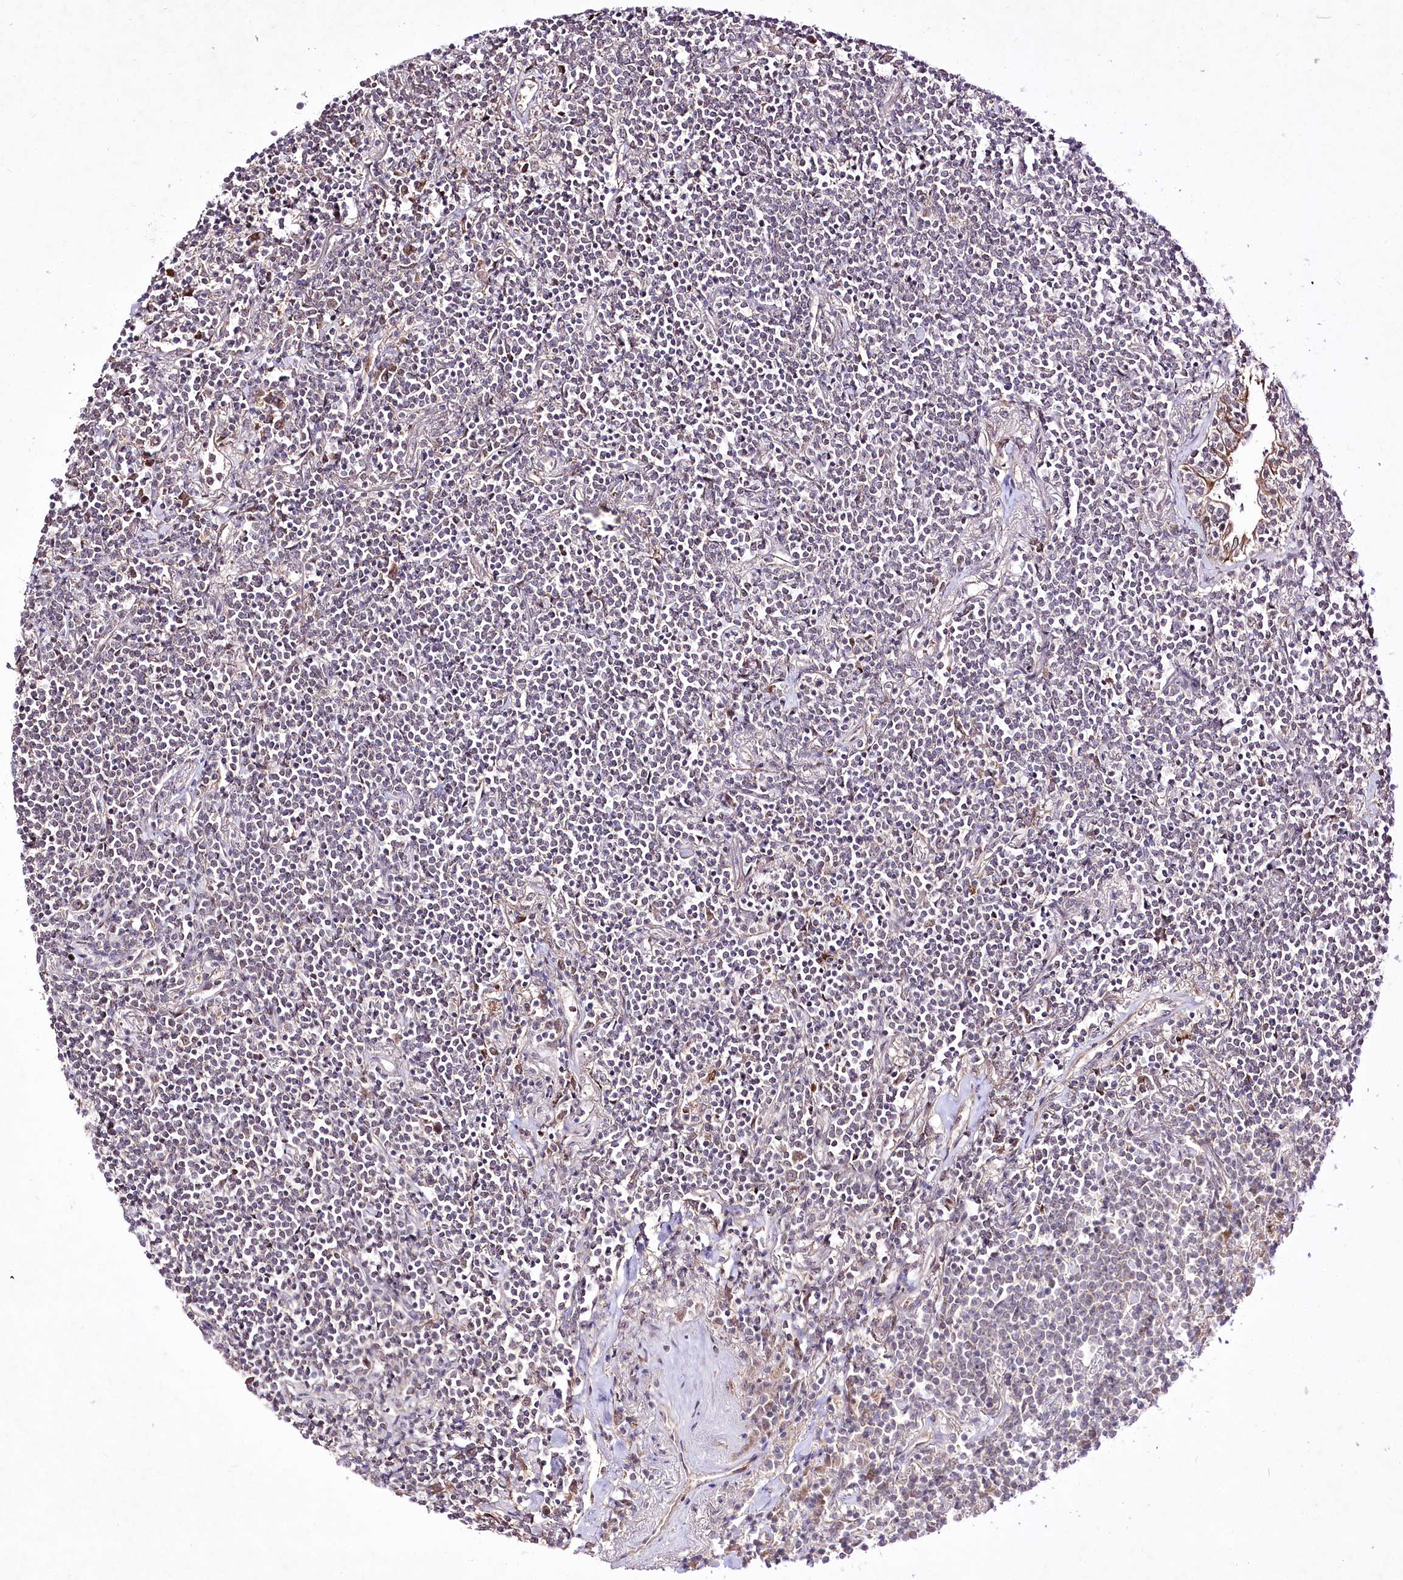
{"staining": {"intensity": "negative", "quantity": "none", "location": "none"}, "tissue": "lymphoma", "cell_type": "Tumor cells", "image_type": "cancer", "snomed": [{"axis": "morphology", "description": "Malignant lymphoma, non-Hodgkin's type, Low grade"}, {"axis": "topography", "description": "Lung"}], "caption": "Lymphoma was stained to show a protein in brown. There is no significant staining in tumor cells.", "gene": "HELT", "patient": {"sex": "female", "age": 71}}